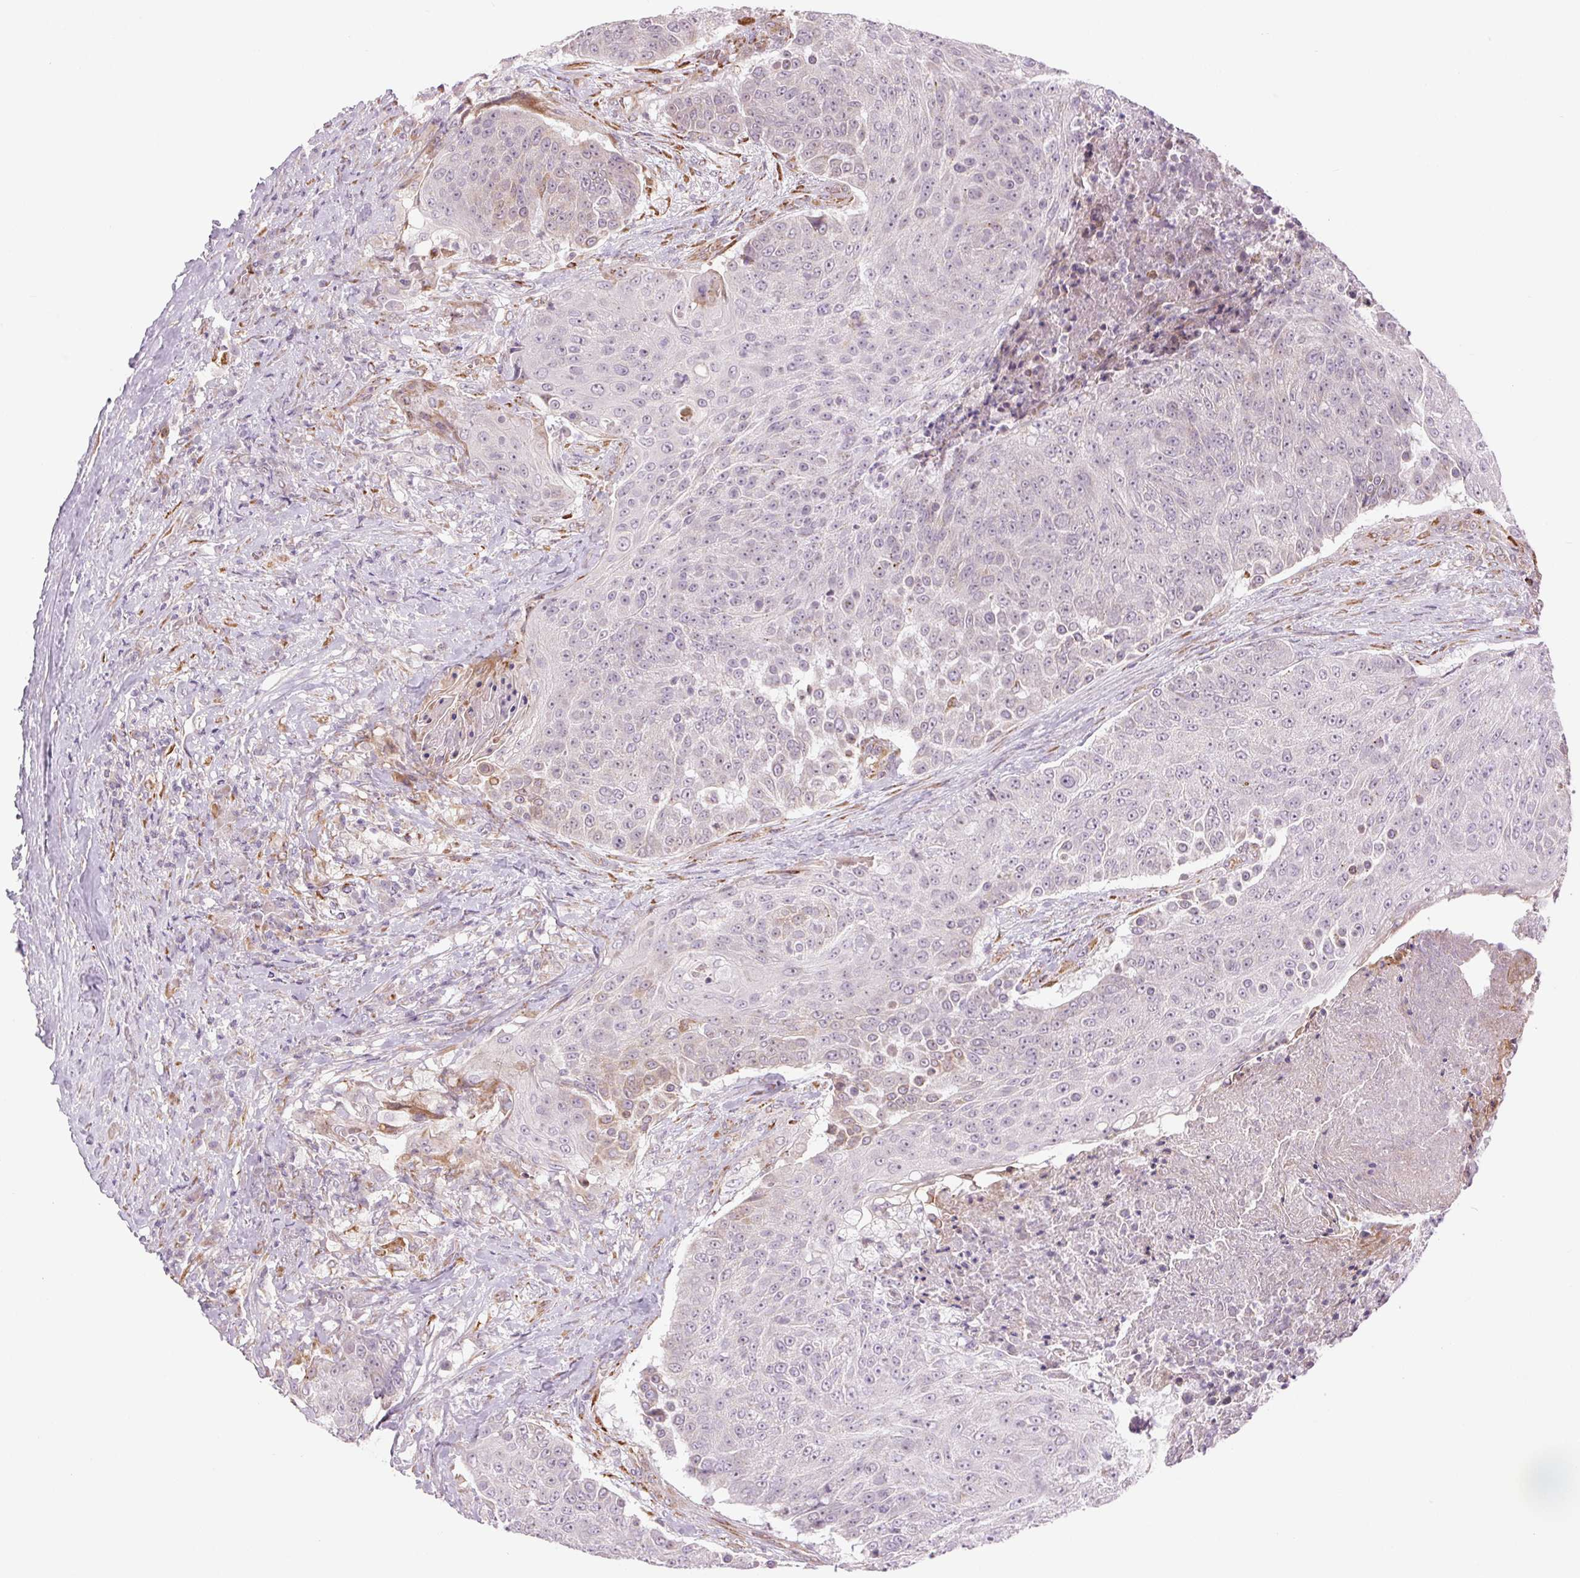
{"staining": {"intensity": "negative", "quantity": "none", "location": "none"}, "tissue": "urothelial cancer", "cell_type": "Tumor cells", "image_type": "cancer", "snomed": [{"axis": "morphology", "description": "Urothelial carcinoma, High grade"}, {"axis": "topography", "description": "Urinary bladder"}], "caption": "High power microscopy histopathology image of an immunohistochemistry (IHC) image of urothelial cancer, revealing no significant expression in tumor cells.", "gene": "METTL17", "patient": {"sex": "female", "age": 63}}